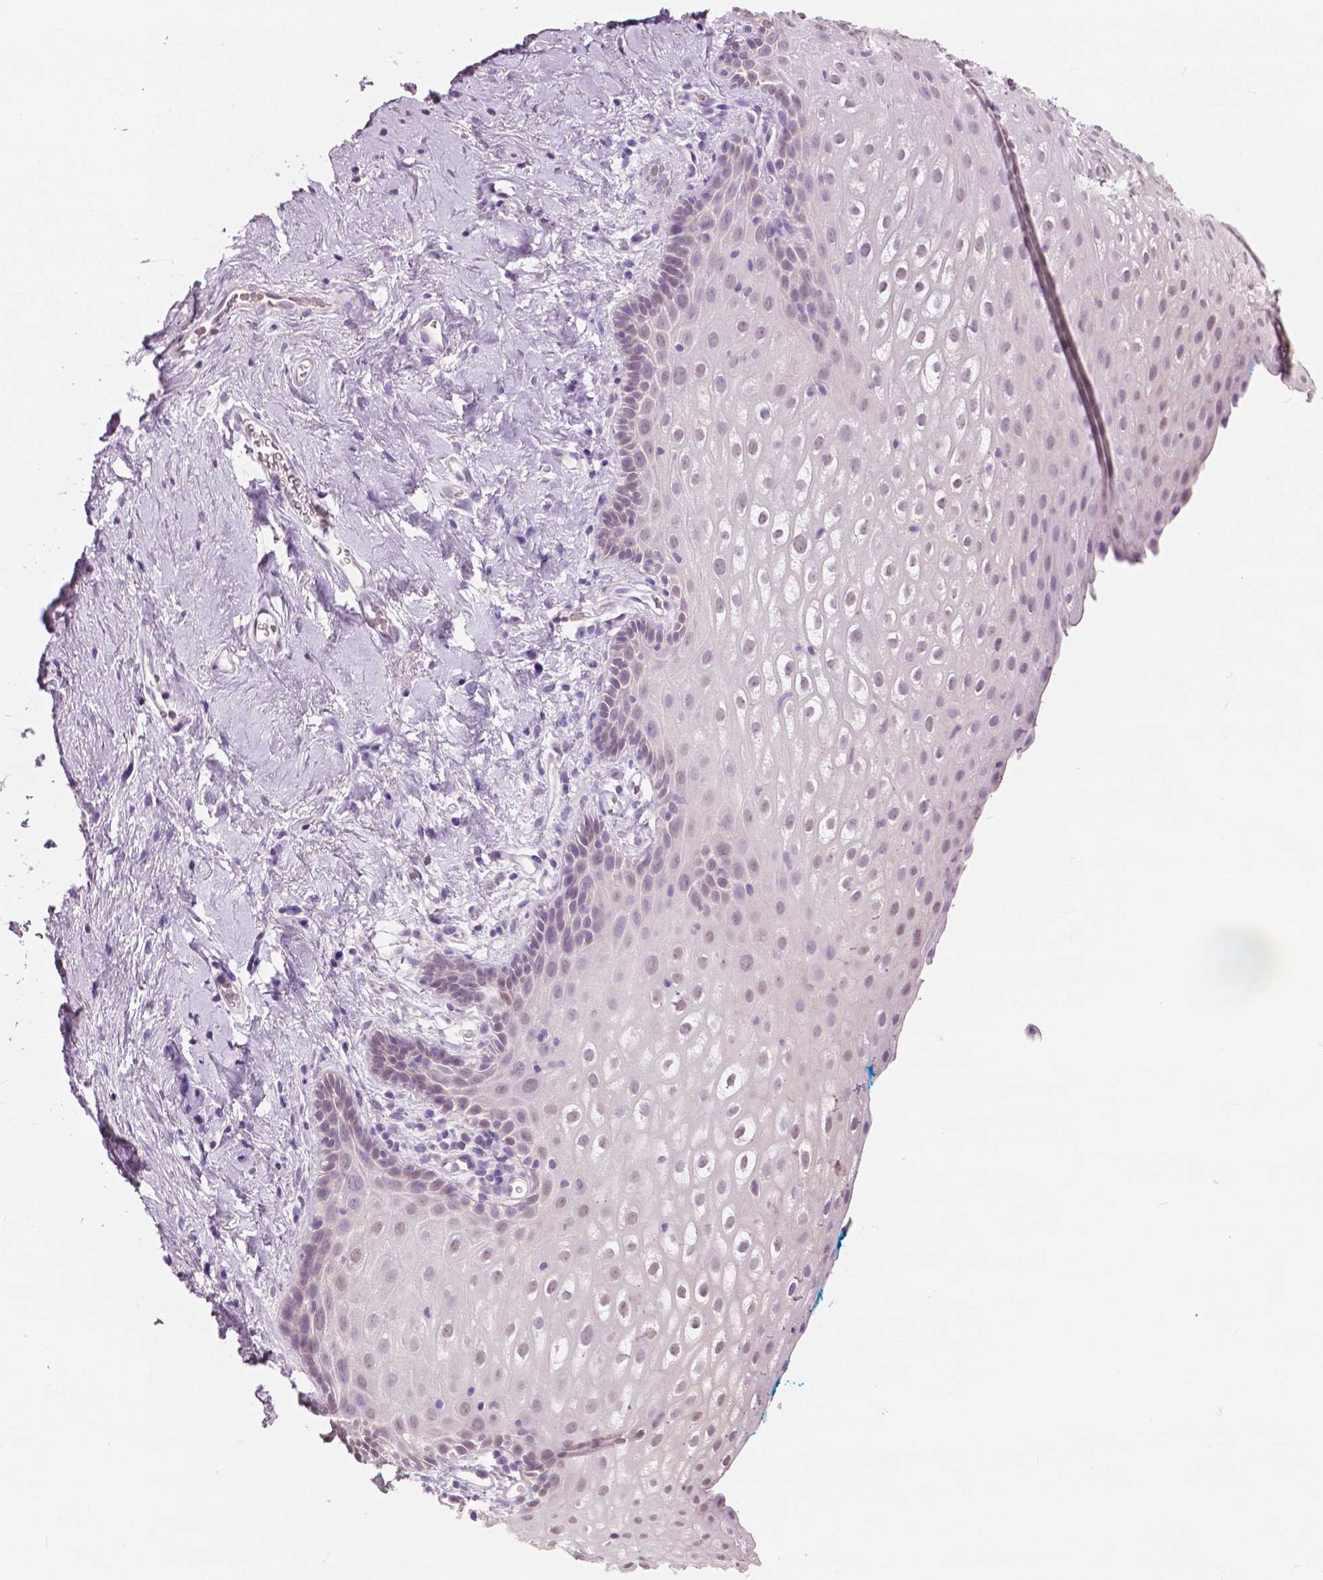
{"staining": {"intensity": "weak", "quantity": "<25%", "location": "nuclear"}, "tissue": "vagina", "cell_type": "Squamous epithelial cells", "image_type": "normal", "snomed": [{"axis": "morphology", "description": "Normal tissue, NOS"}, {"axis": "morphology", "description": "Adenocarcinoma, NOS"}, {"axis": "topography", "description": "Rectum"}, {"axis": "topography", "description": "Vagina"}, {"axis": "topography", "description": "Peripheral nerve tissue"}], "caption": "Immunohistochemistry (IHC) histopathology image of normal vagina: human vagina stained with DAB demonstrates no significant protein staining in squamous epithelial cells. Brightfield microscopy of immunohistochemistry stained with DAB (brown) and hematoxylin (blue), captured at high magnification.", "gene": "TKFC", "patient": {"sex": "female", "age": 71}}